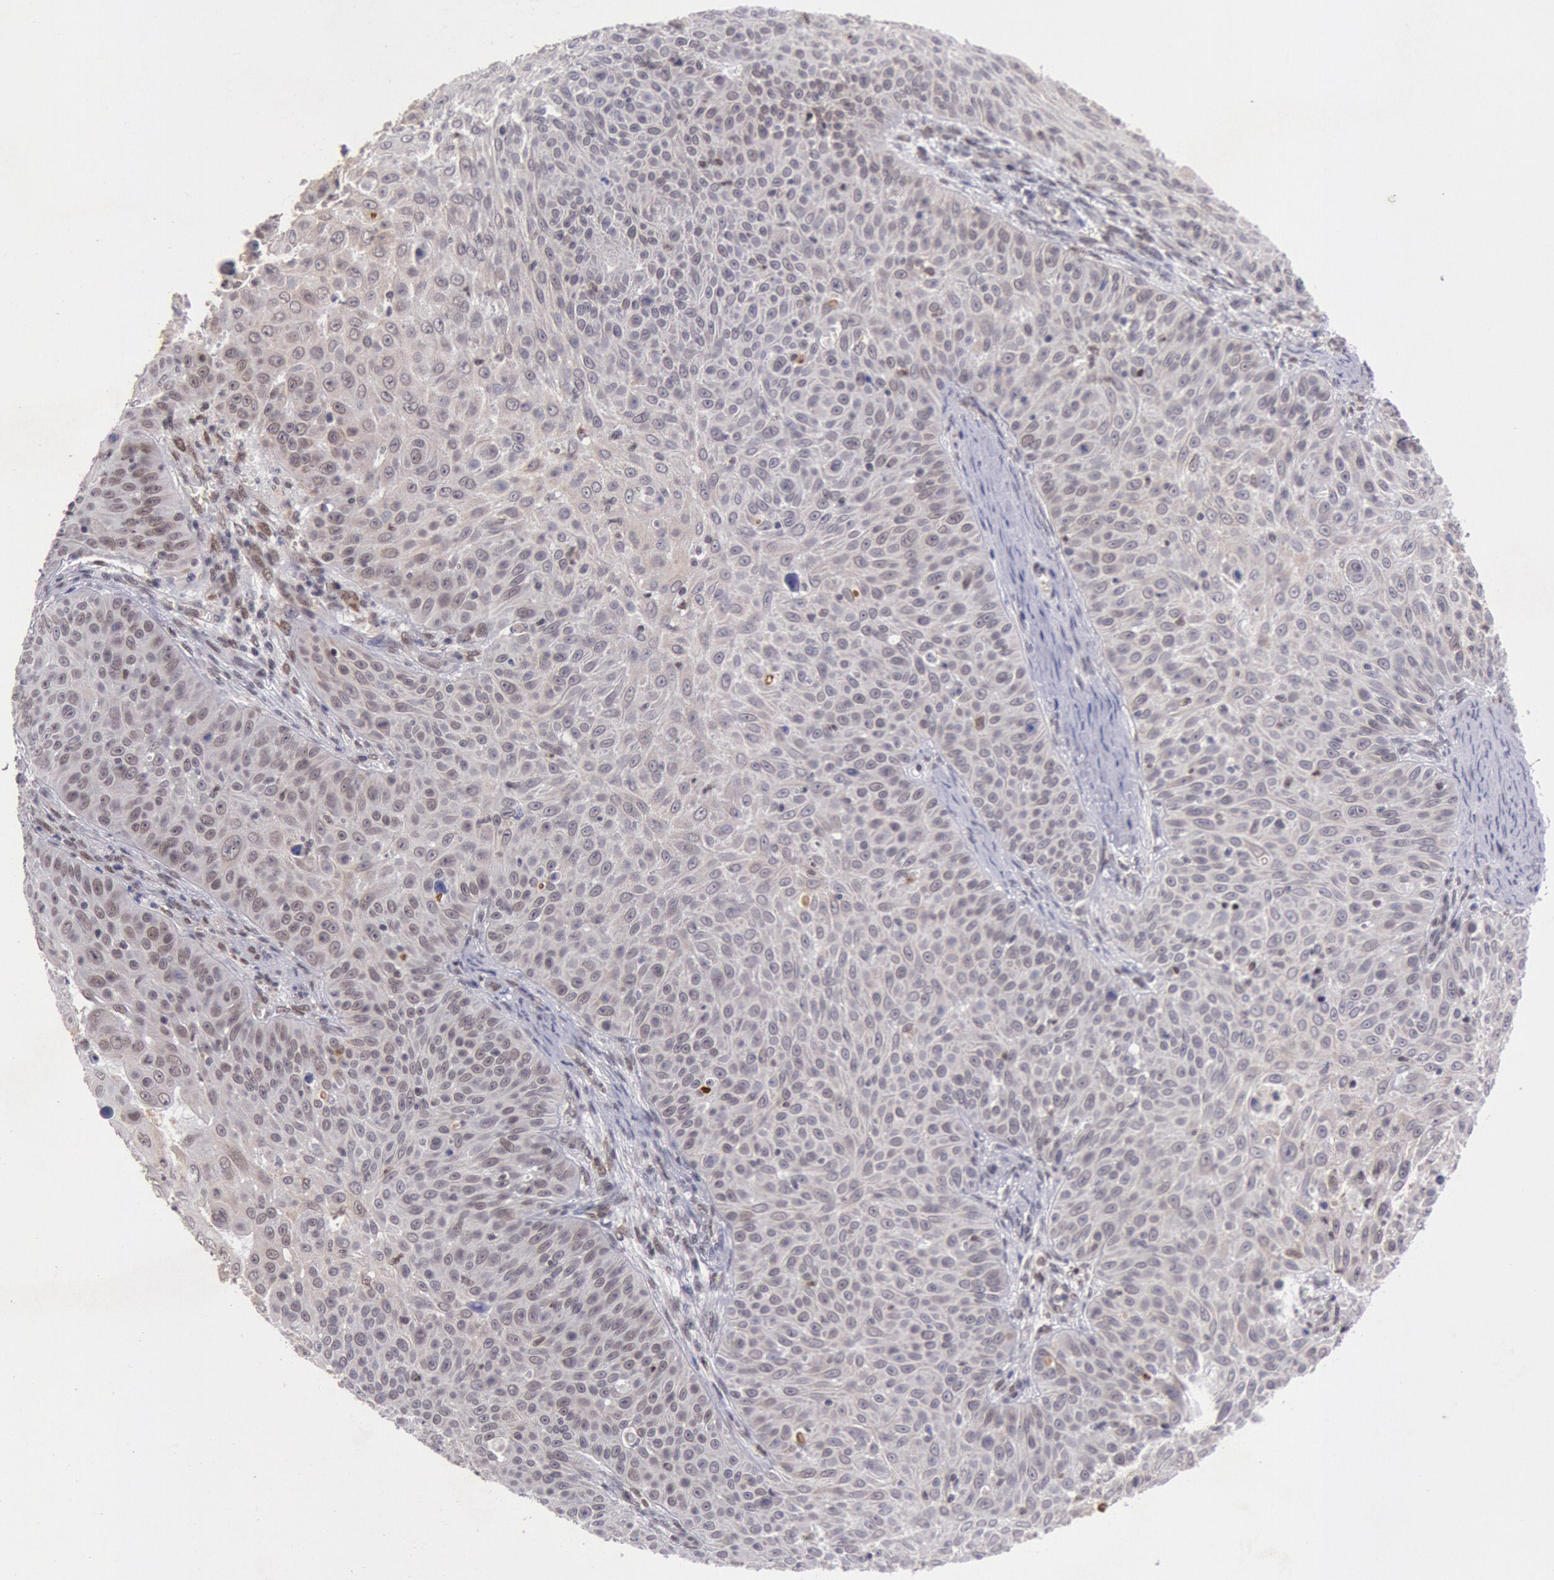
{"staining": {"intensity": "weak", "quantity": "<25%", "location": "nuclear"}, "tissue": "skin cancer", "cell_type": "Tumor cells", "image_type": "cancer", "snomed": [{"axis": "morphology", "description": "Squamous cell carcinoma, NOS"}, {"axis": "topography", "description": "Skin"}], "caption": "Tumor cells are negative for protein expression in human skin cancer. The staining was performed using DAB to visualize the protein expression in brown, while the nuclei were stained in blue with hematoxylin (Magnification: 20x).", "gene": "CDKN2B", "patient": {"sex": "male", "age": 82}}